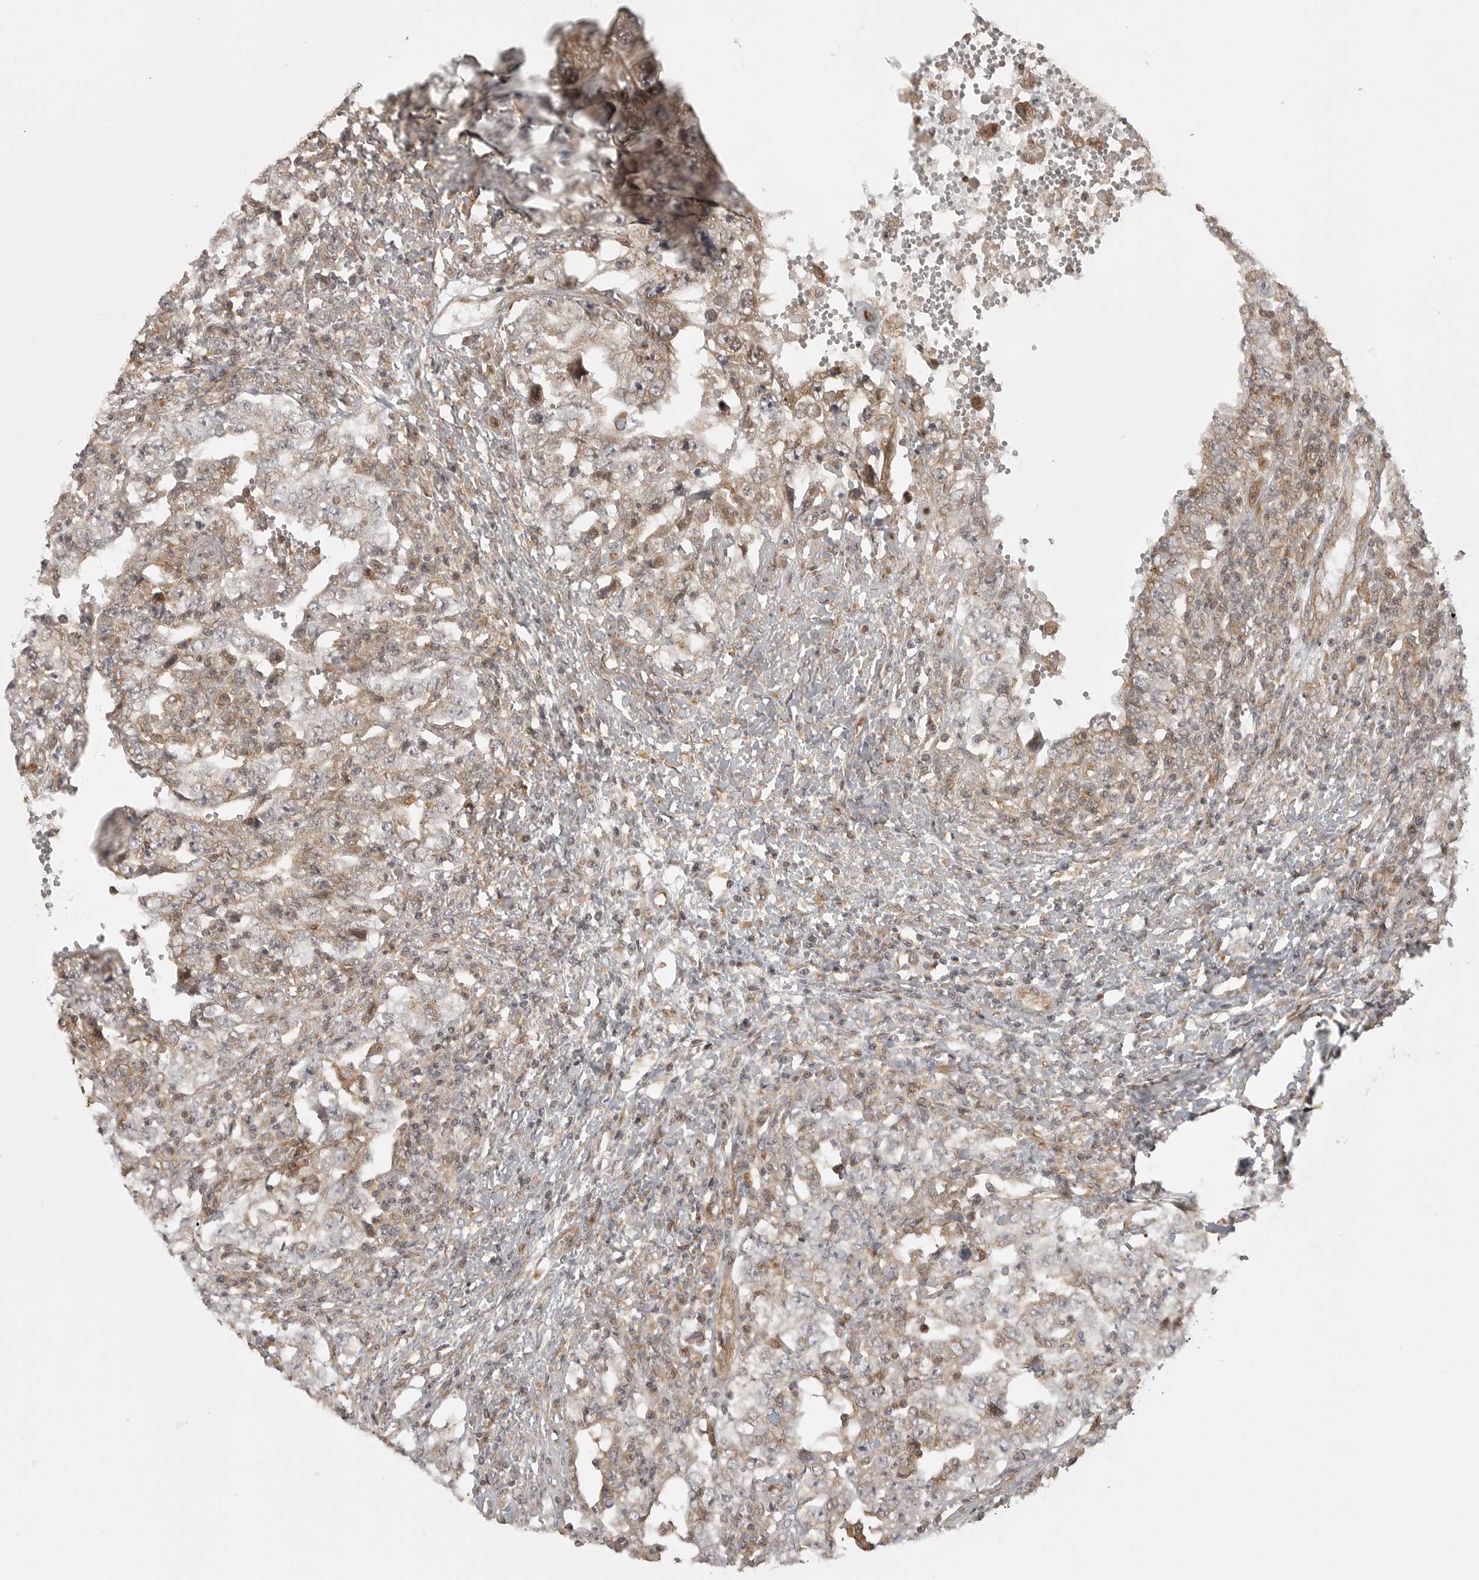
{"staining": {"intensity": "moderate", "quantity": ">75%", "location": "cytoplasmic/membranous"}, "tissue": "testis cancer", "cell_type": "Tumor cells", "image_type": "cancer", "snomed": [{"axis": "morphology", "description": "Carcinoma, Embryonal, NOS"}, {"axis": "topography", "description": "Testis"}], "caption": "DAB immunohistochemical staining of human testis embryonal carcinoma displays moderate cytoplasmic/membranous protein staining in about >75% of tumor cells. (DAB = brown stain, brightfield microscopy at high magnification).", "gene": "FAT3", "patient": {"sex": "male", "age": 26}}